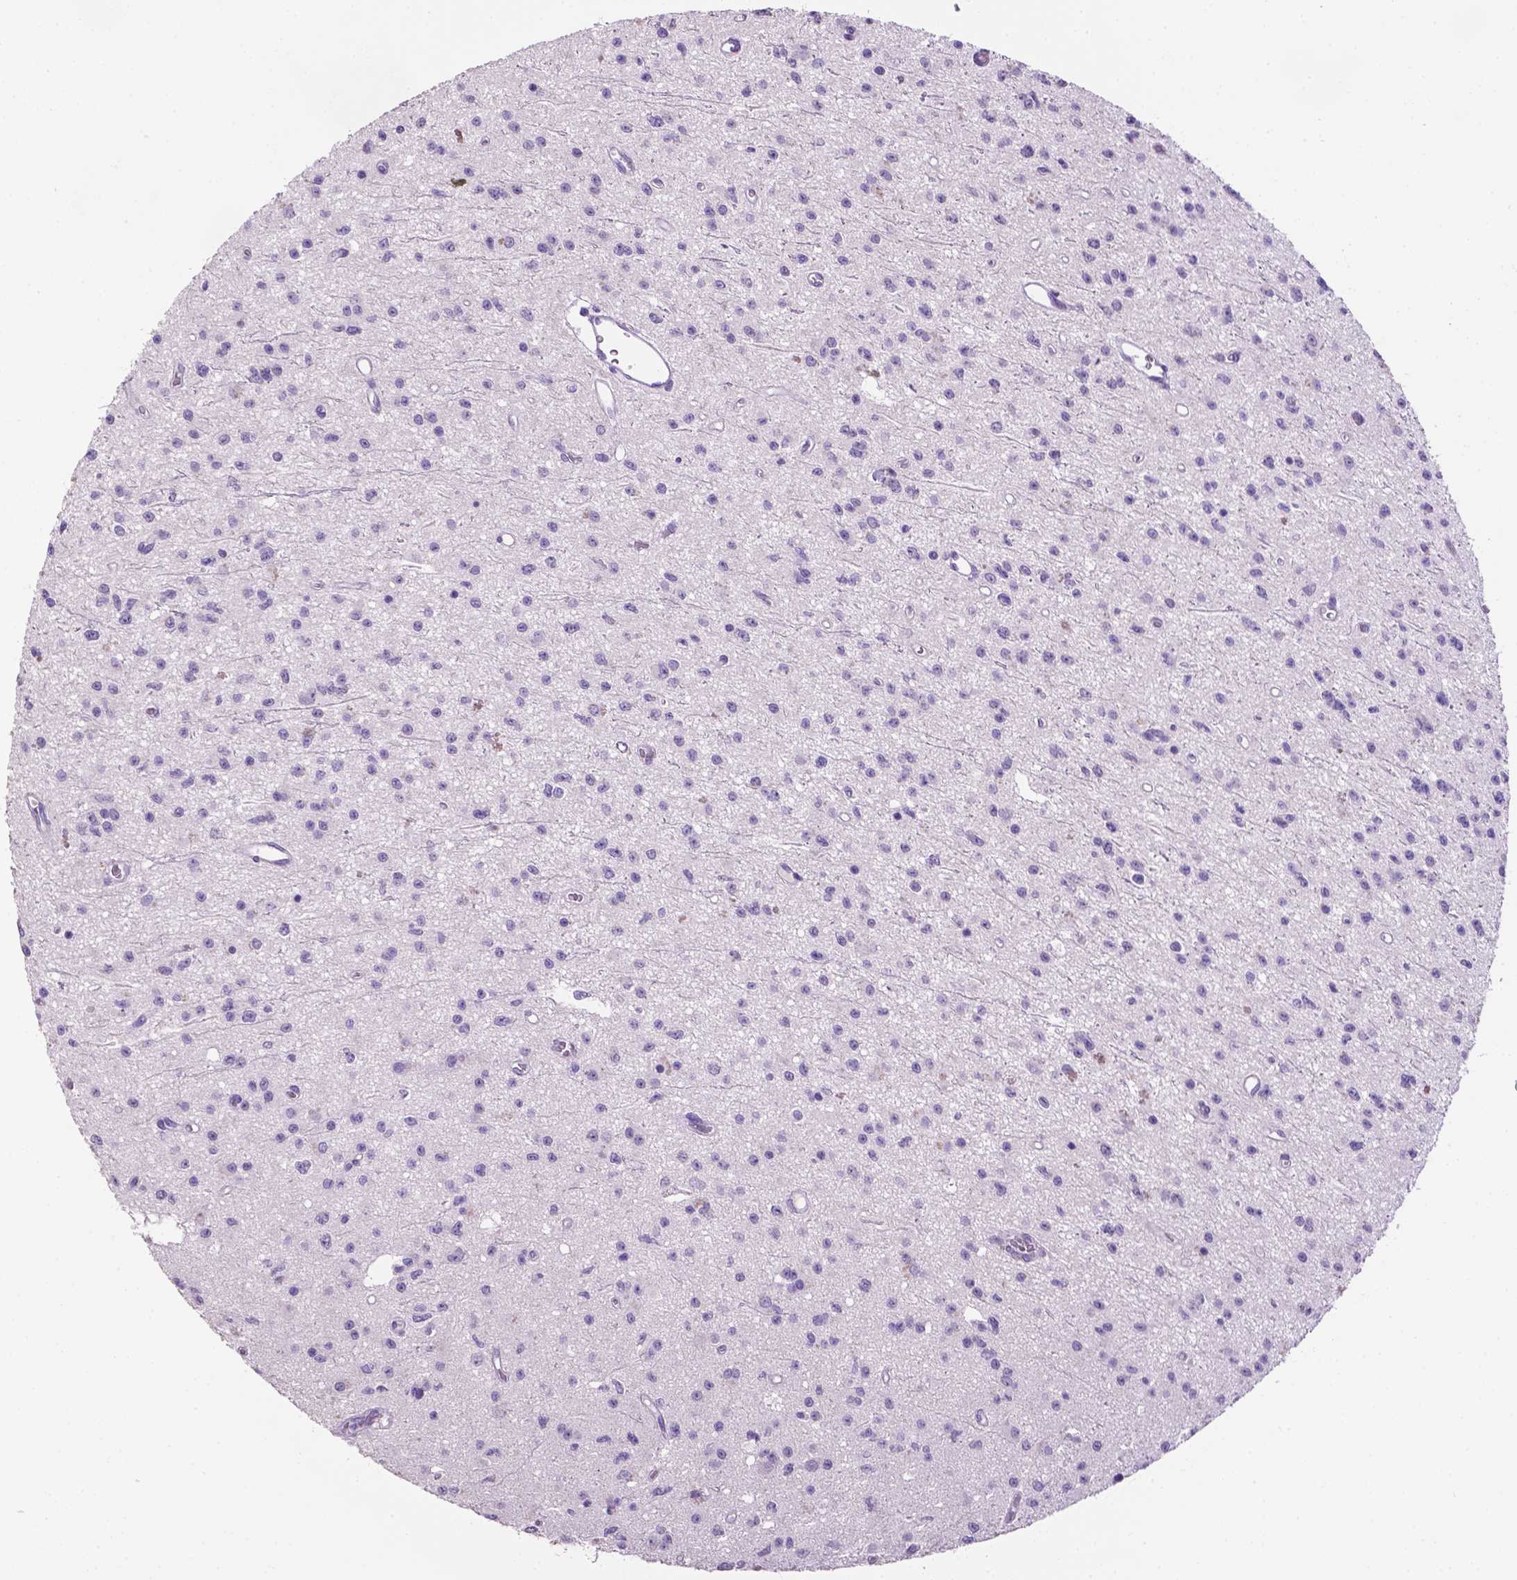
{"staining": {"intensity": "negative", "quantity": "none", "location": "none"}, "tissue": "glioma", "cell_type": "Tumor cells", "image_type": "cancer", "snomed": [{"axis": "morphology", "description": "Glioma, malignant, Low grade"}, {"axis": "topography", "description": "Brain"}], "caption": "DAB immunohistochemical staining of human malignant glioma (low-grade) reveals no significant staining in tumor cells. Brightfield microscopy of IHC stained with DAB (brown) and hematoxylin (blue), captured at high magnification.", "gene": "TACSTD2", "patient": {"sex": "female", "age": 45}}